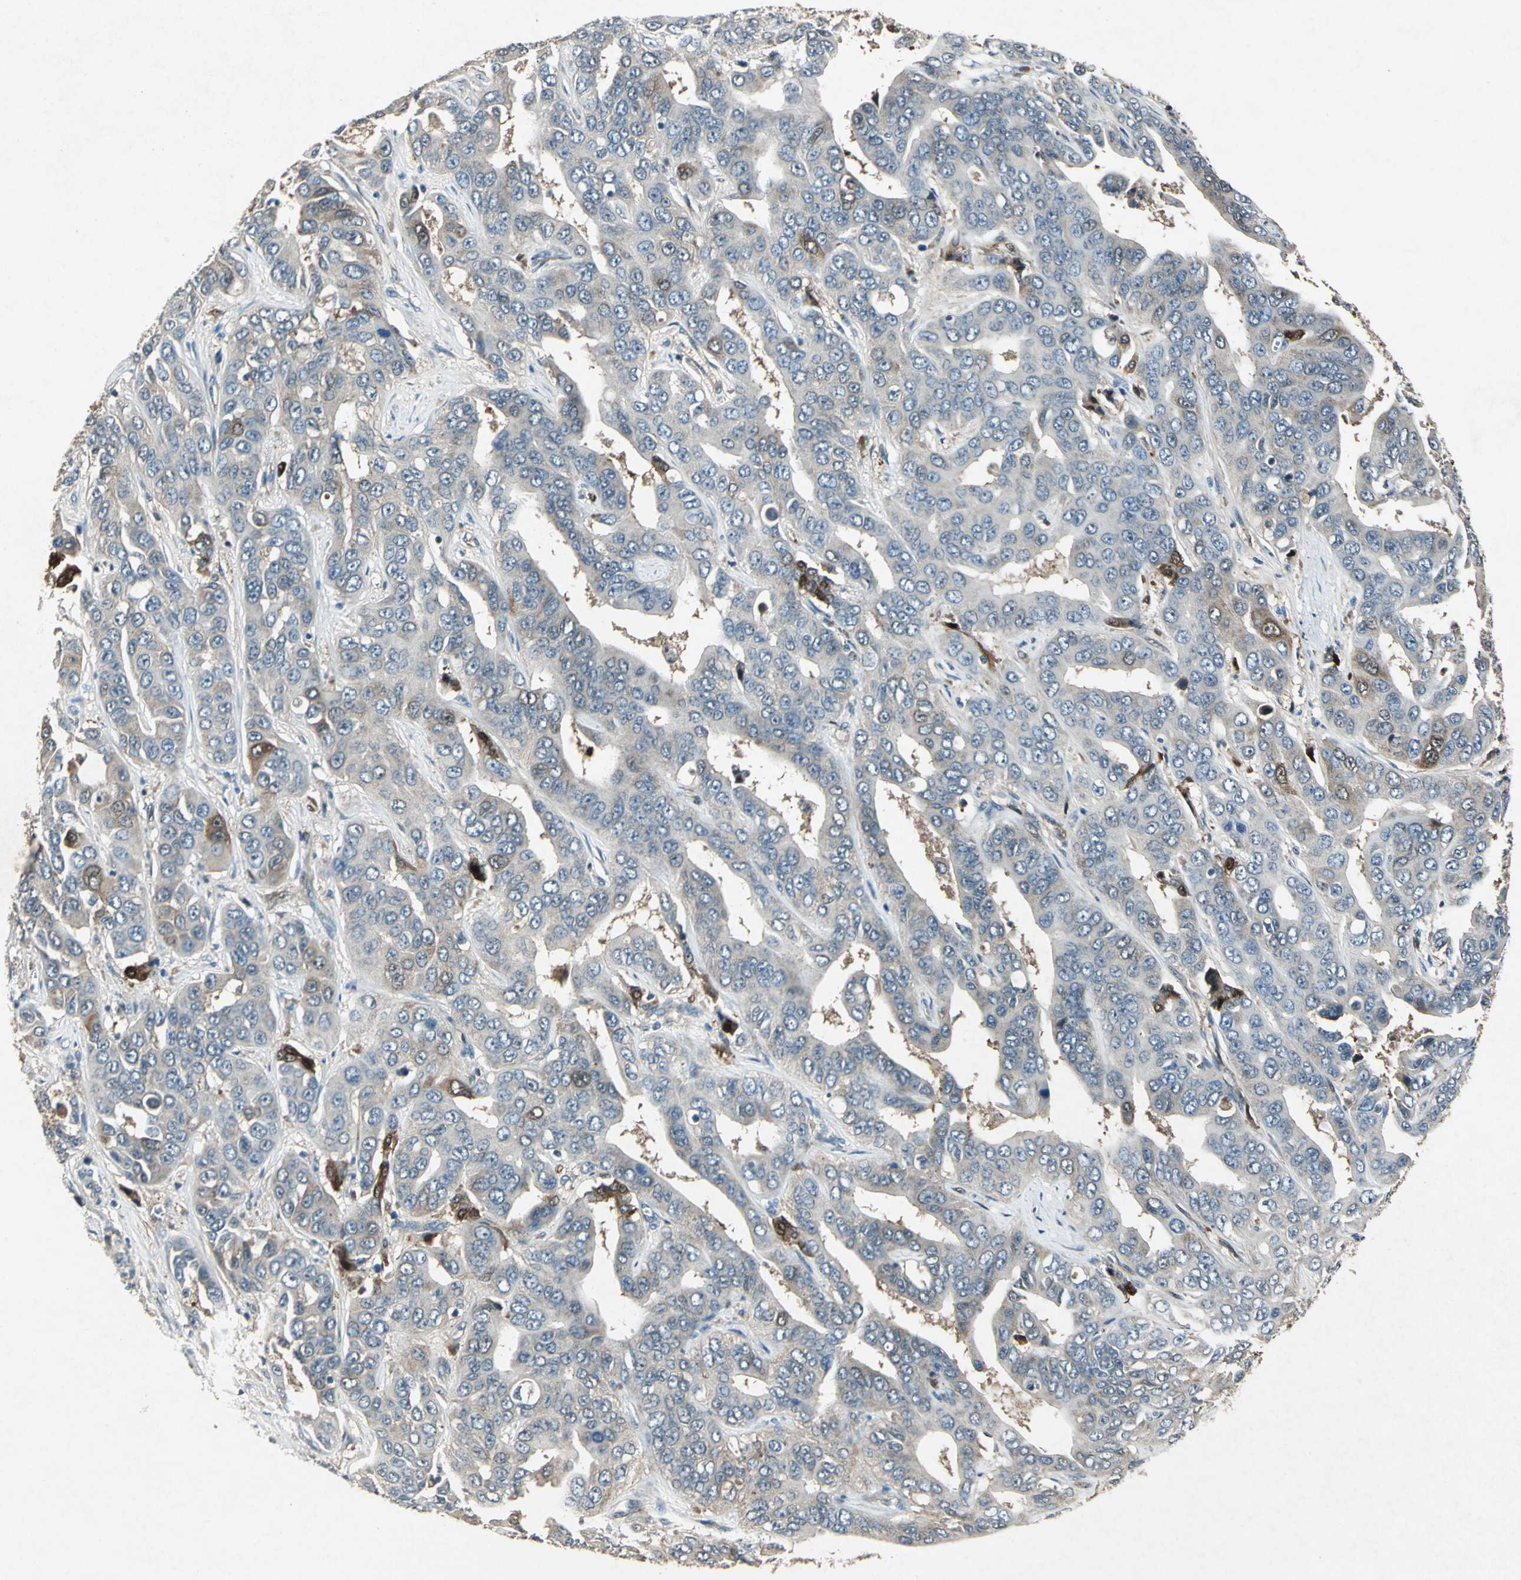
{"staining": {"intensity": "weak", "quantity": "25%-75%", "location": "cytoplasmic/membranous"}, "tissue": "liver cancer", "cell_type": "Tumor cells", "image_type": "cancer", "snomed": [{"axis": "morphology", "description": "Cholangiocarcinoma"}, {"axis": "topography", "description": "Liver"}], "caption": "The histopathology image demonstrates staining of liver cancer, revealing weak cytoplasmic/membranous protein positivity (brown color) within tumor cells. The protein of interest is shown in brown color, while the nuclei are stained blue.", "gene": "RRM2B", "patient": {"sex": "female", "age": 52}}